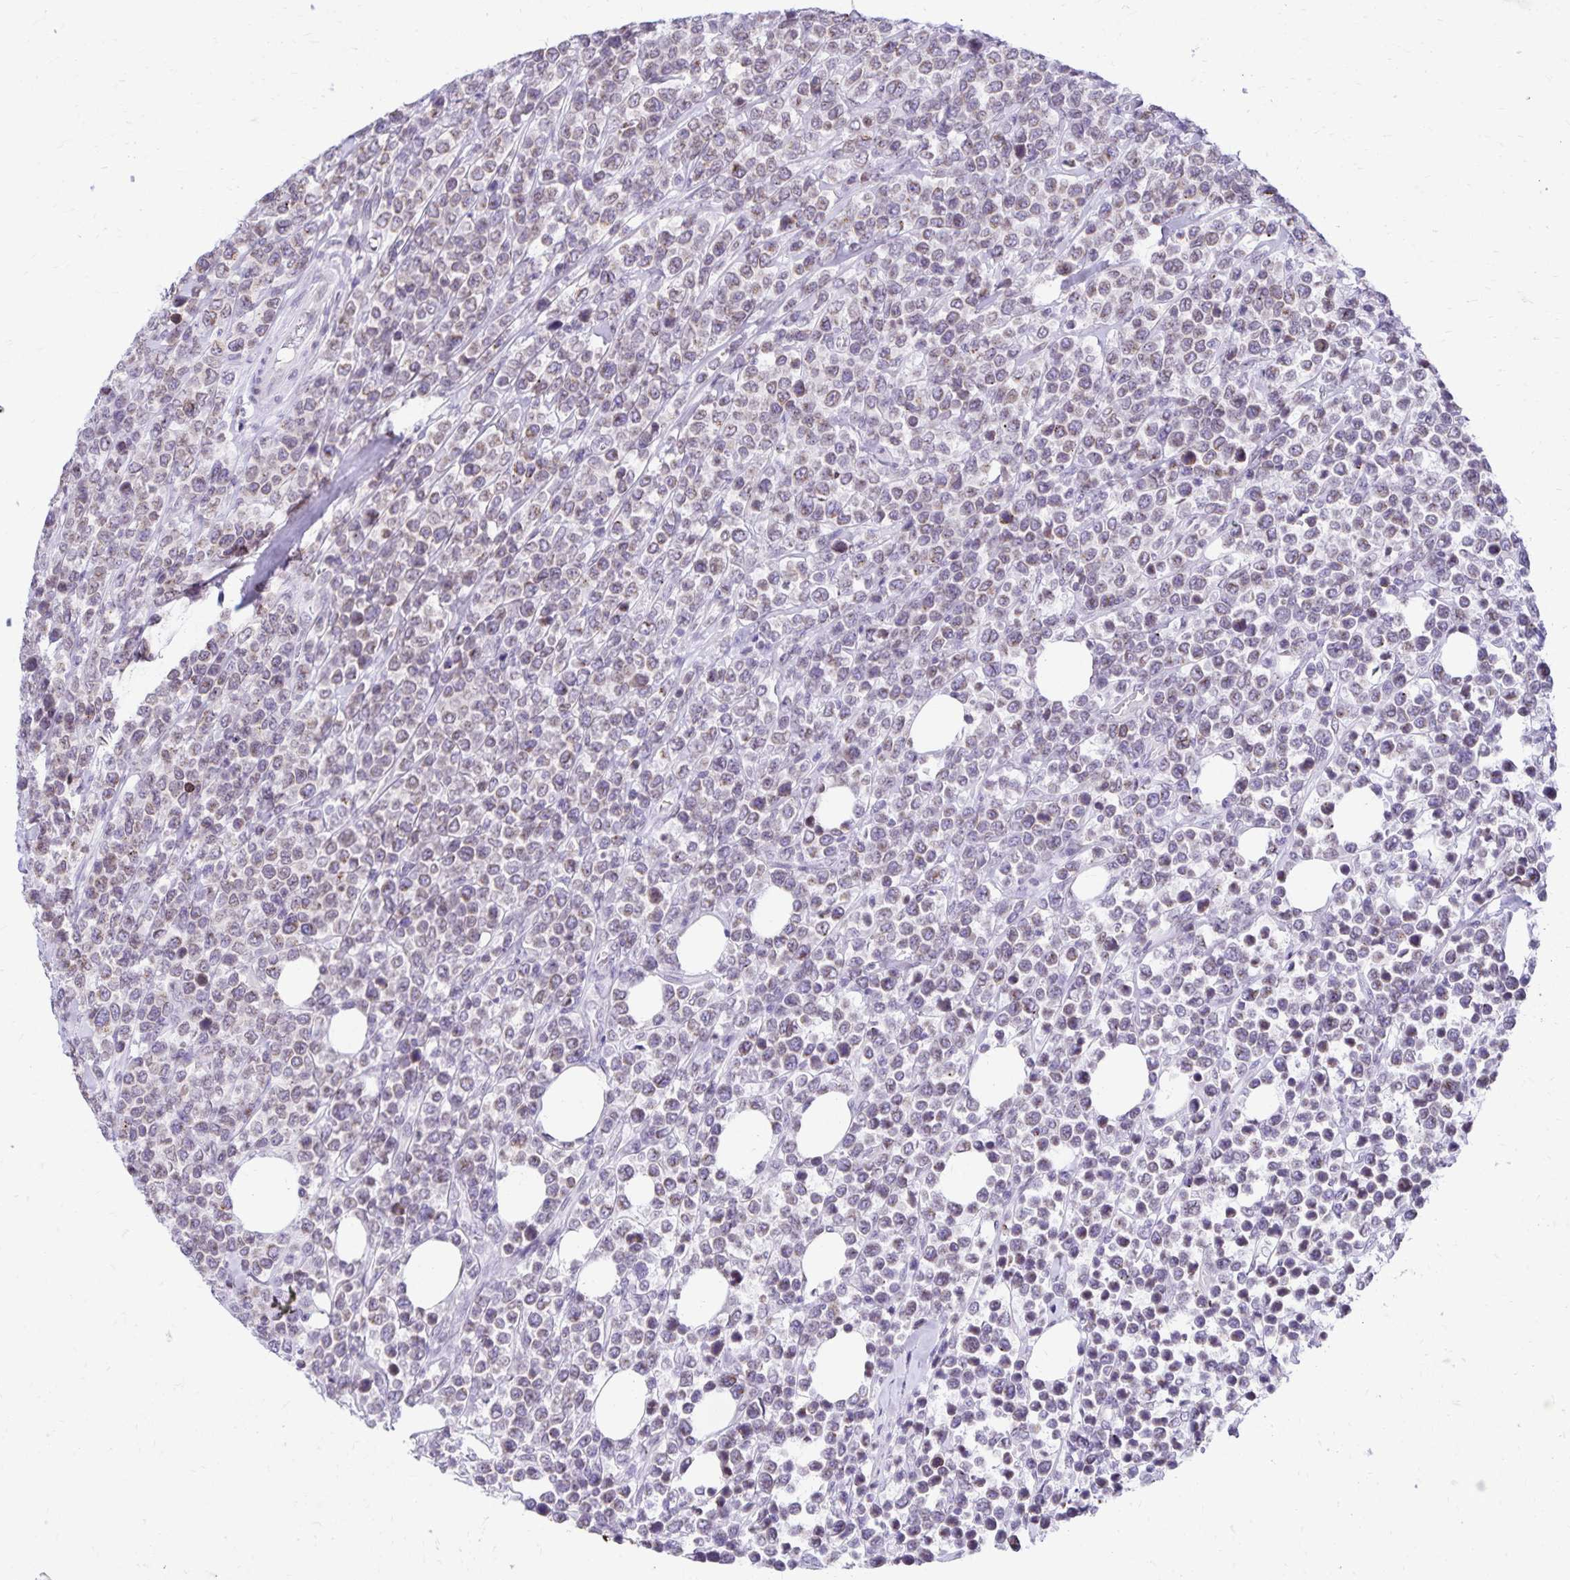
{"staining": {"intensity": "weak", "quantity": "25%-75%", "location": "cytoplasmic/membranous"}, "tissue": "lymphoma", "cell_type": "Tumor cells", "image_type": "cancer", "snomed": [{"axis": "morphology", "description": "Malignant lymphoma, non-Hodgkin's type, High grade"}, {"axis": "topography", "description": "Soft tissue"}], "caption": "Lymphoma tissue exhibits weak cytoplasmic/membranous expression in approximately 25%-75% of tumor cells, visualized by immunohistochemistry. (DAB IHC with brightfield microscopy, high magnification).", "gene": "FAM166C", "patient": {"sex": "female", "age": 56}}